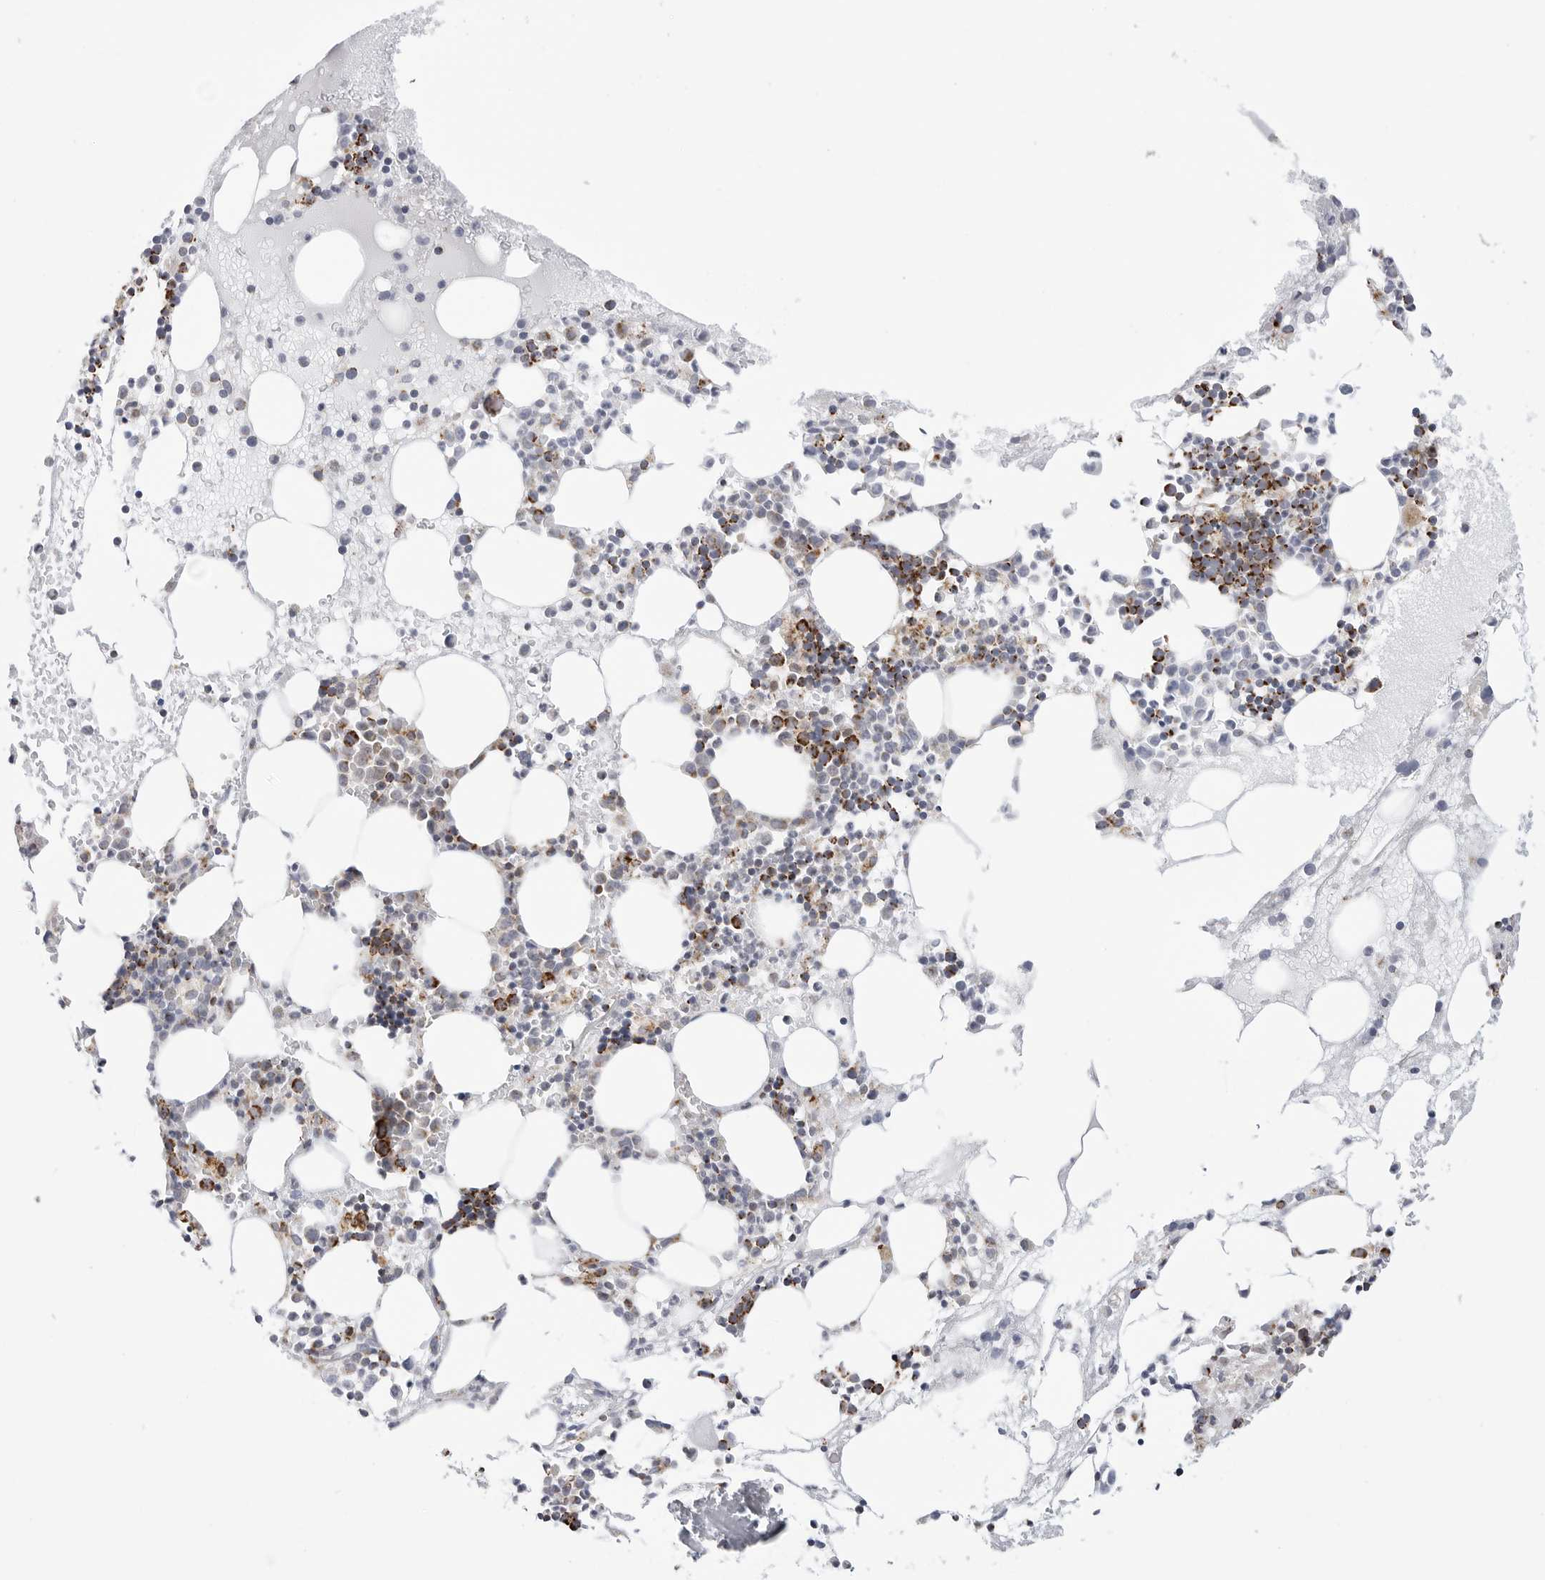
{"staining": {"intensity": "strong", "quantity": "<25%", "location": "cytoplasmic/membranous"}, "tissue": "bone marrow", "cell_type": "Hematopoietic cells", "image_type": "normal", "snomed": [{"axis": "morphology", "description": "Normal tissue, NOS"}, {"axis": "topography", "description": "Bone marrow"}], "caption": "A micrograph of bone marrow stained for a protein displays strong cytoplasmic/membranous brown staining in hematopoietic cells.", "gene": "ATP5IF1", "patient": {"sex": "female", "age": 52}}